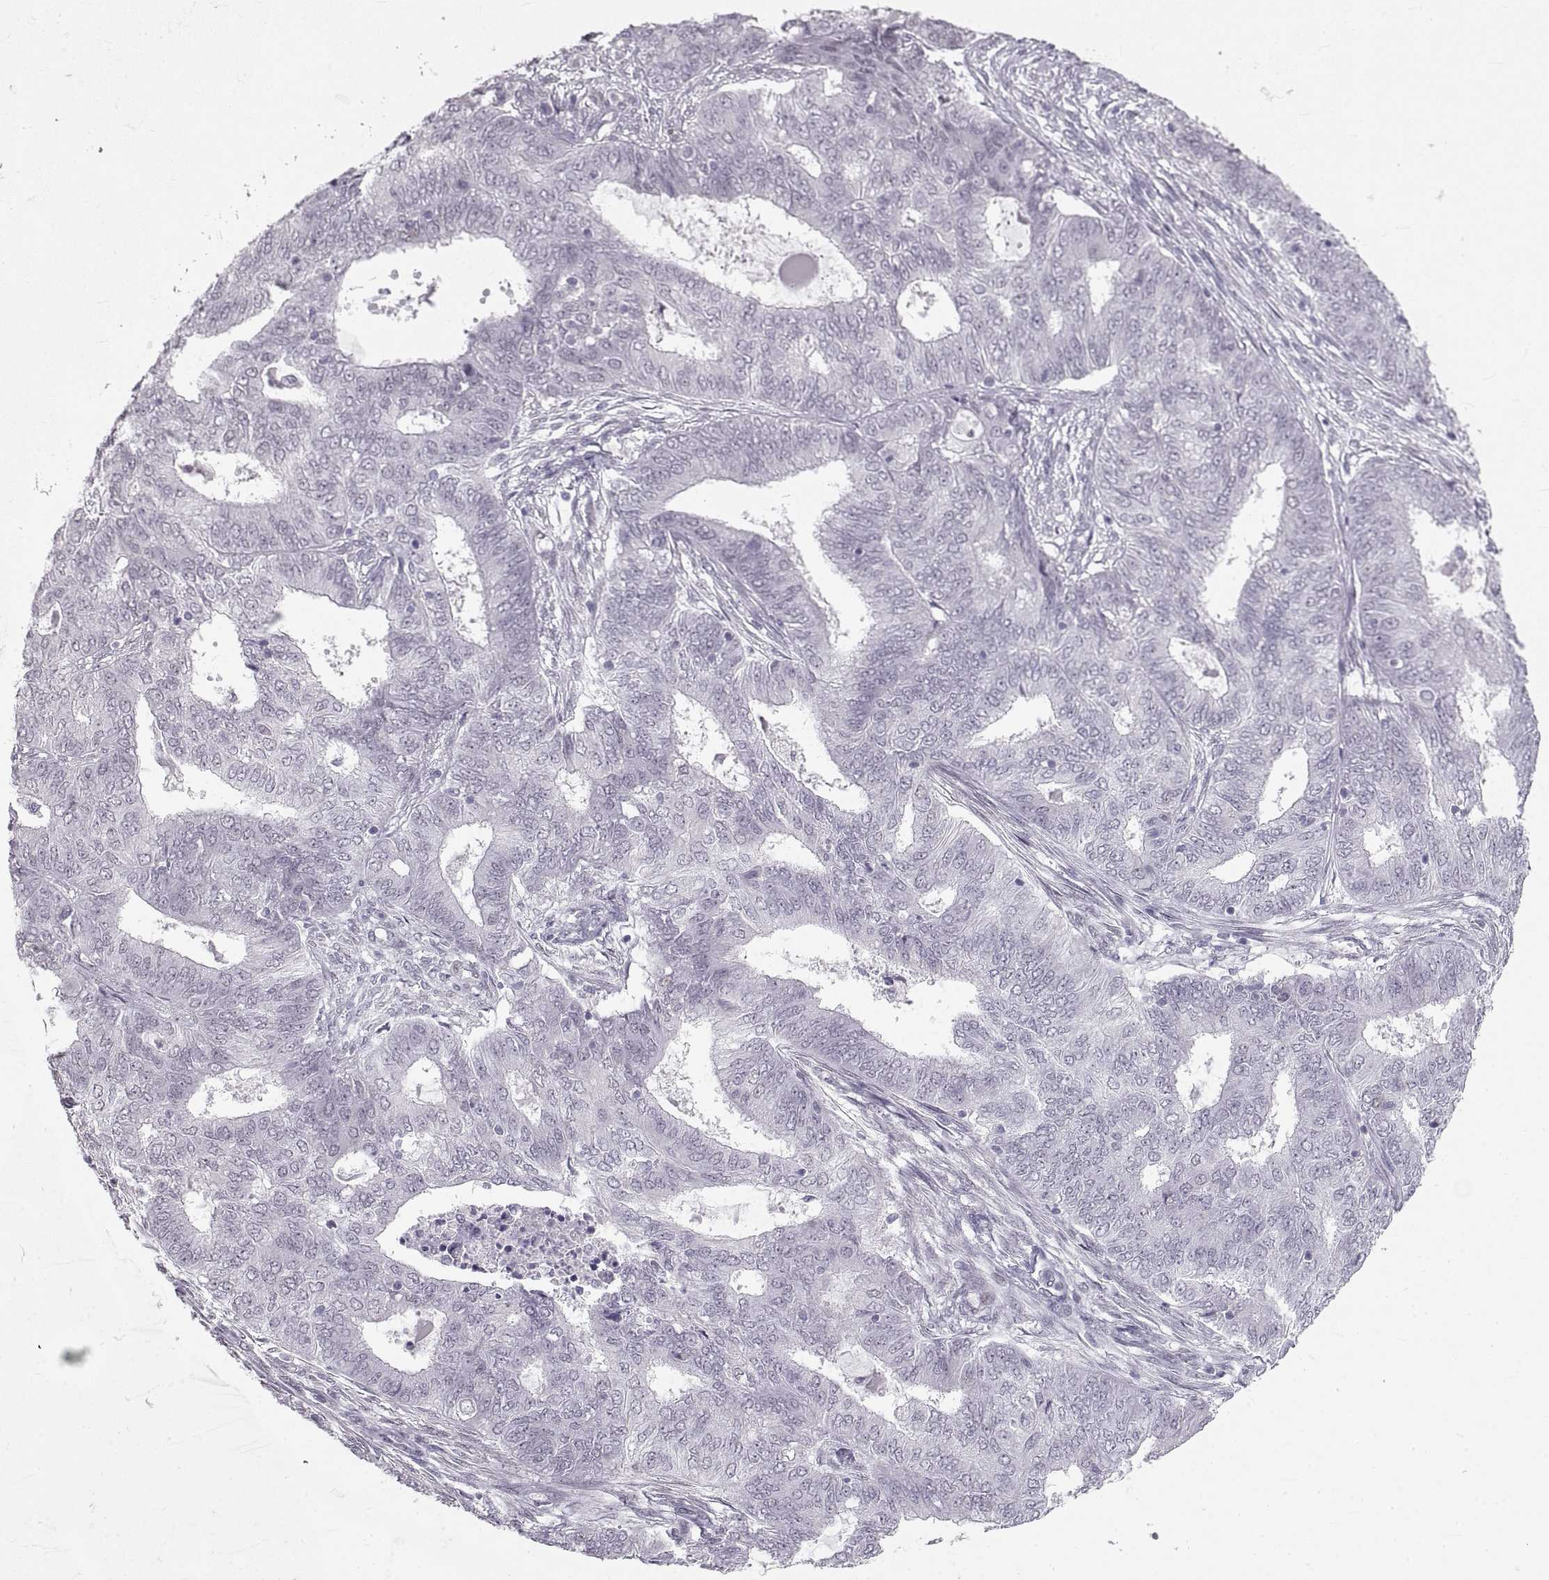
{"staining": {"intensity": "negative", "quantity": "none", "location": "none"}, "tissue": "endometrial cancer", "cell_type": "Tumor cells", "image_type": "cancer", "snomed": [{"axis": "morphology", "description": "Adenocarcinoma, NOS"}, {"axis": "topography", "description": "Endometrium"}], "caption": "Adenocarcinoma (endometrial) was stained to show a protein in brown. There is no significant positivity in tumor cells. The staining was performed using DAB (3,3'-diaminobenzidine) to visualize the protein expression in brown, while the nuclei were stained in blue with hematoxylin (Magnification: 20x).", "gene": "NANOS3", "patient": {"sex": "female", "age": 62}}